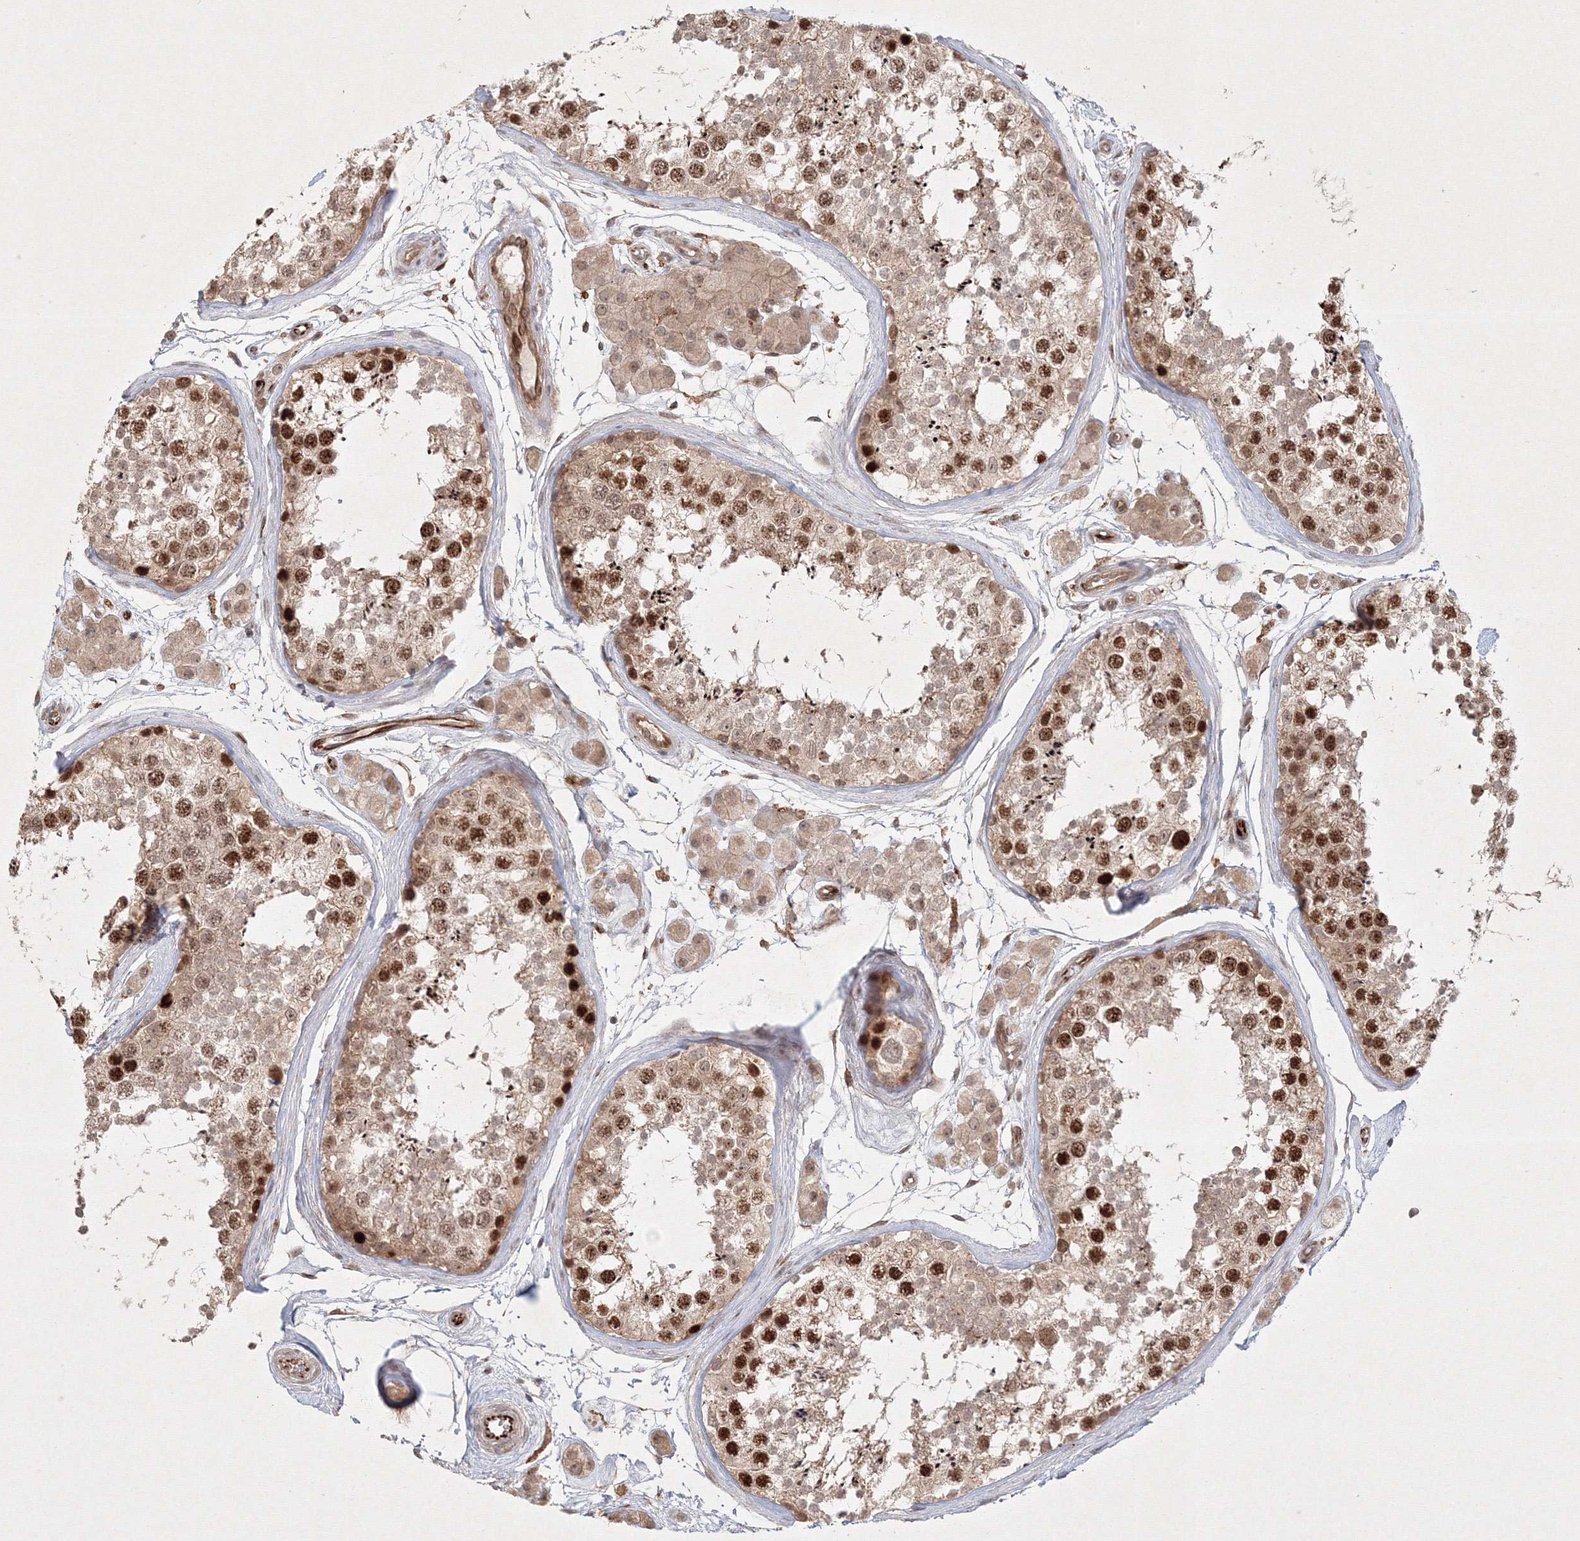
{"staining": {"intensity": "strong", "quantity": "25%-75%", "location": "nuclear"}, "tissue": "testis", "cell_type": "Cells in seminiferous ducts", "image_type": "normal", "snomed": [{"axis": "morphology", "description": "Normal tissue, NOS"}, {"axis": "topography", "description": "Testis"}], "caption": "Immunohistochemistry (IHC) of benign testis shows high levels of strong nuclear expression in about 25%-75% of cells in seminiferous ducts.", "gene": "KIF20A", "patient": {"sex": "male", "age": 56}}